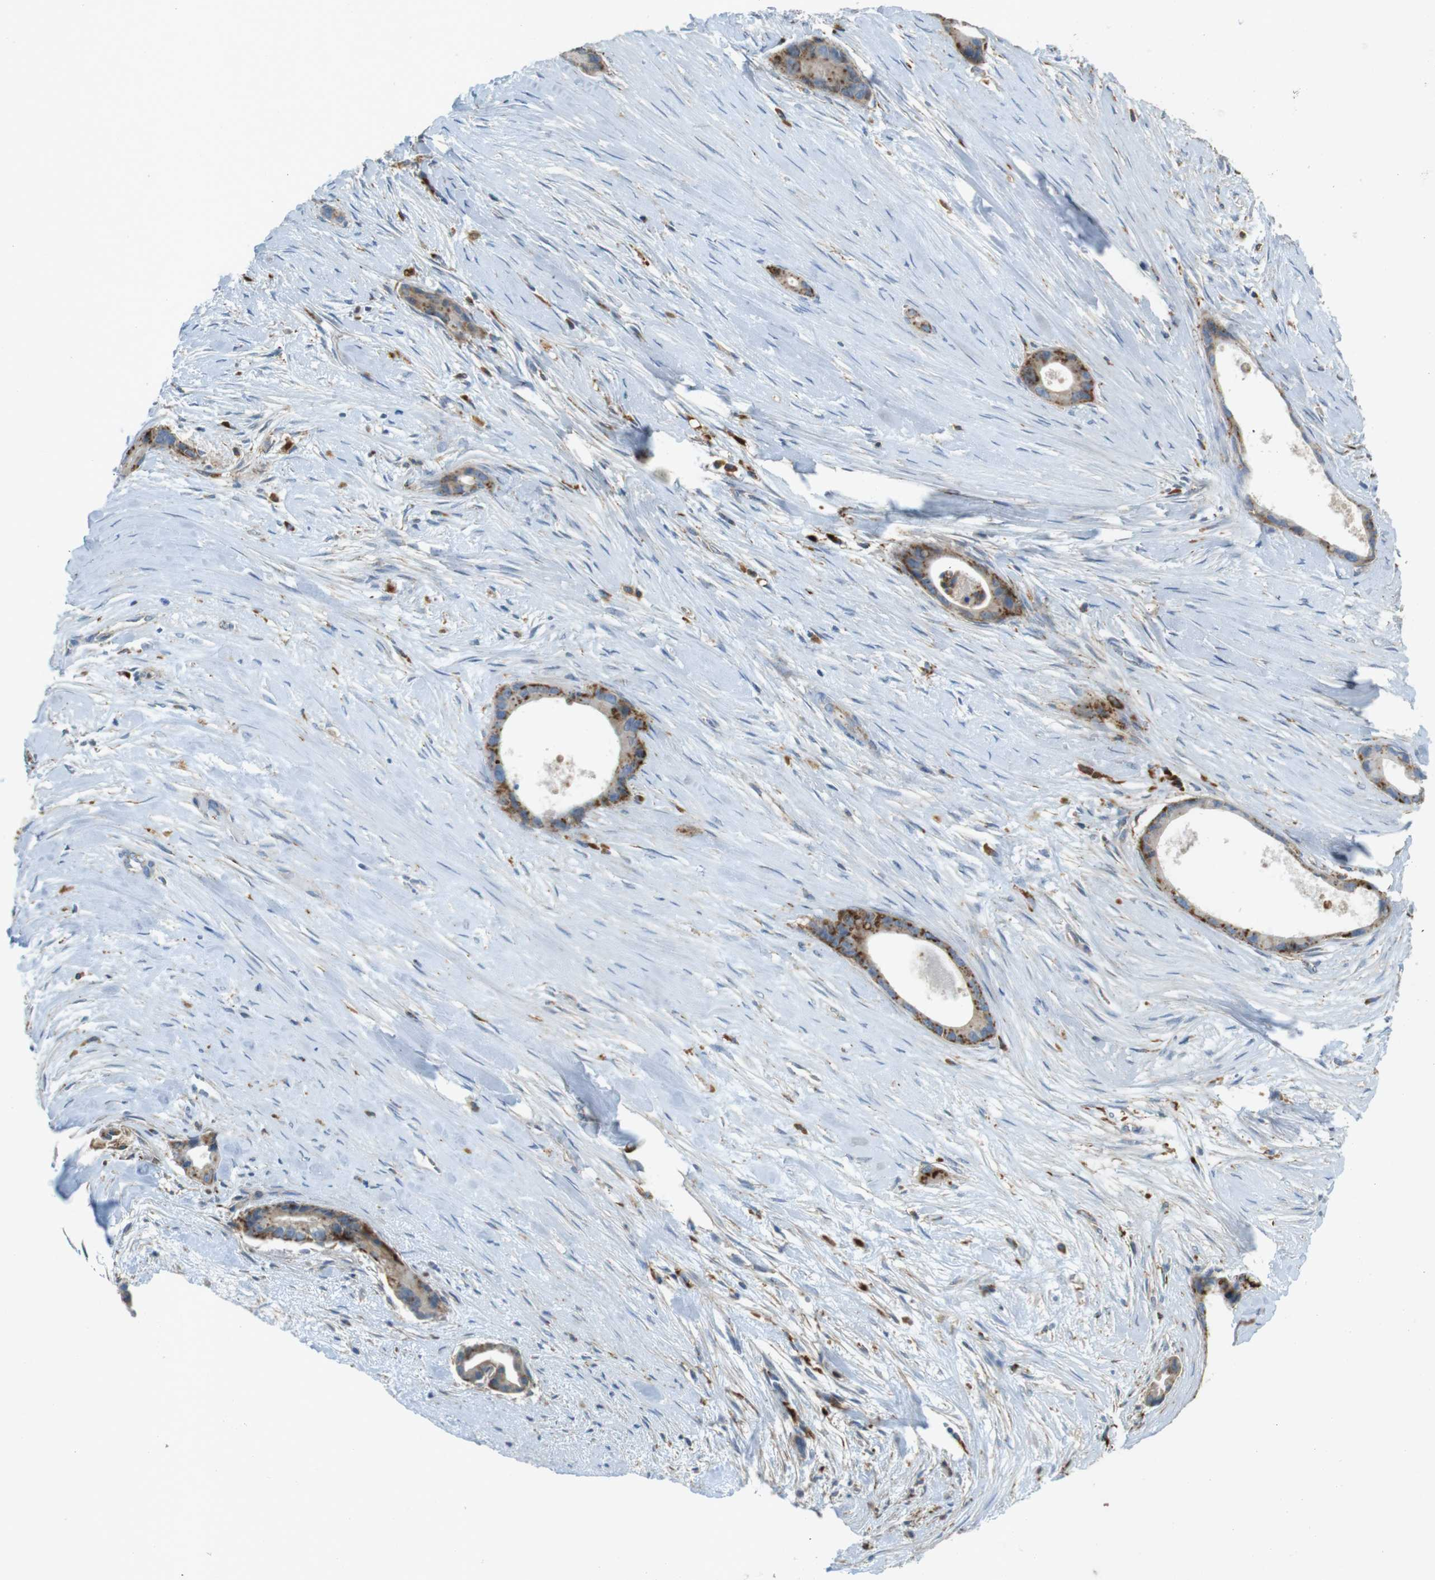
{"staining": {"intensity": "strong", "quantity": "25%-75%", "location": "cytoplasmic/membranous"}, "tissue": "liver cancer", "cell_type": "Tumor cells", "image_type": "cancer", "snomed": [{"axis": "morphology", "description": "Cholangiocarcinoma"}, {"axis": "topography", "description": "Liver"}], "caption": "Liver cancer stained with a protein marker reveals strong staining in tumor cells.", "gene": "LAMP1", "patient": {"sex": "female", "age": 55}}